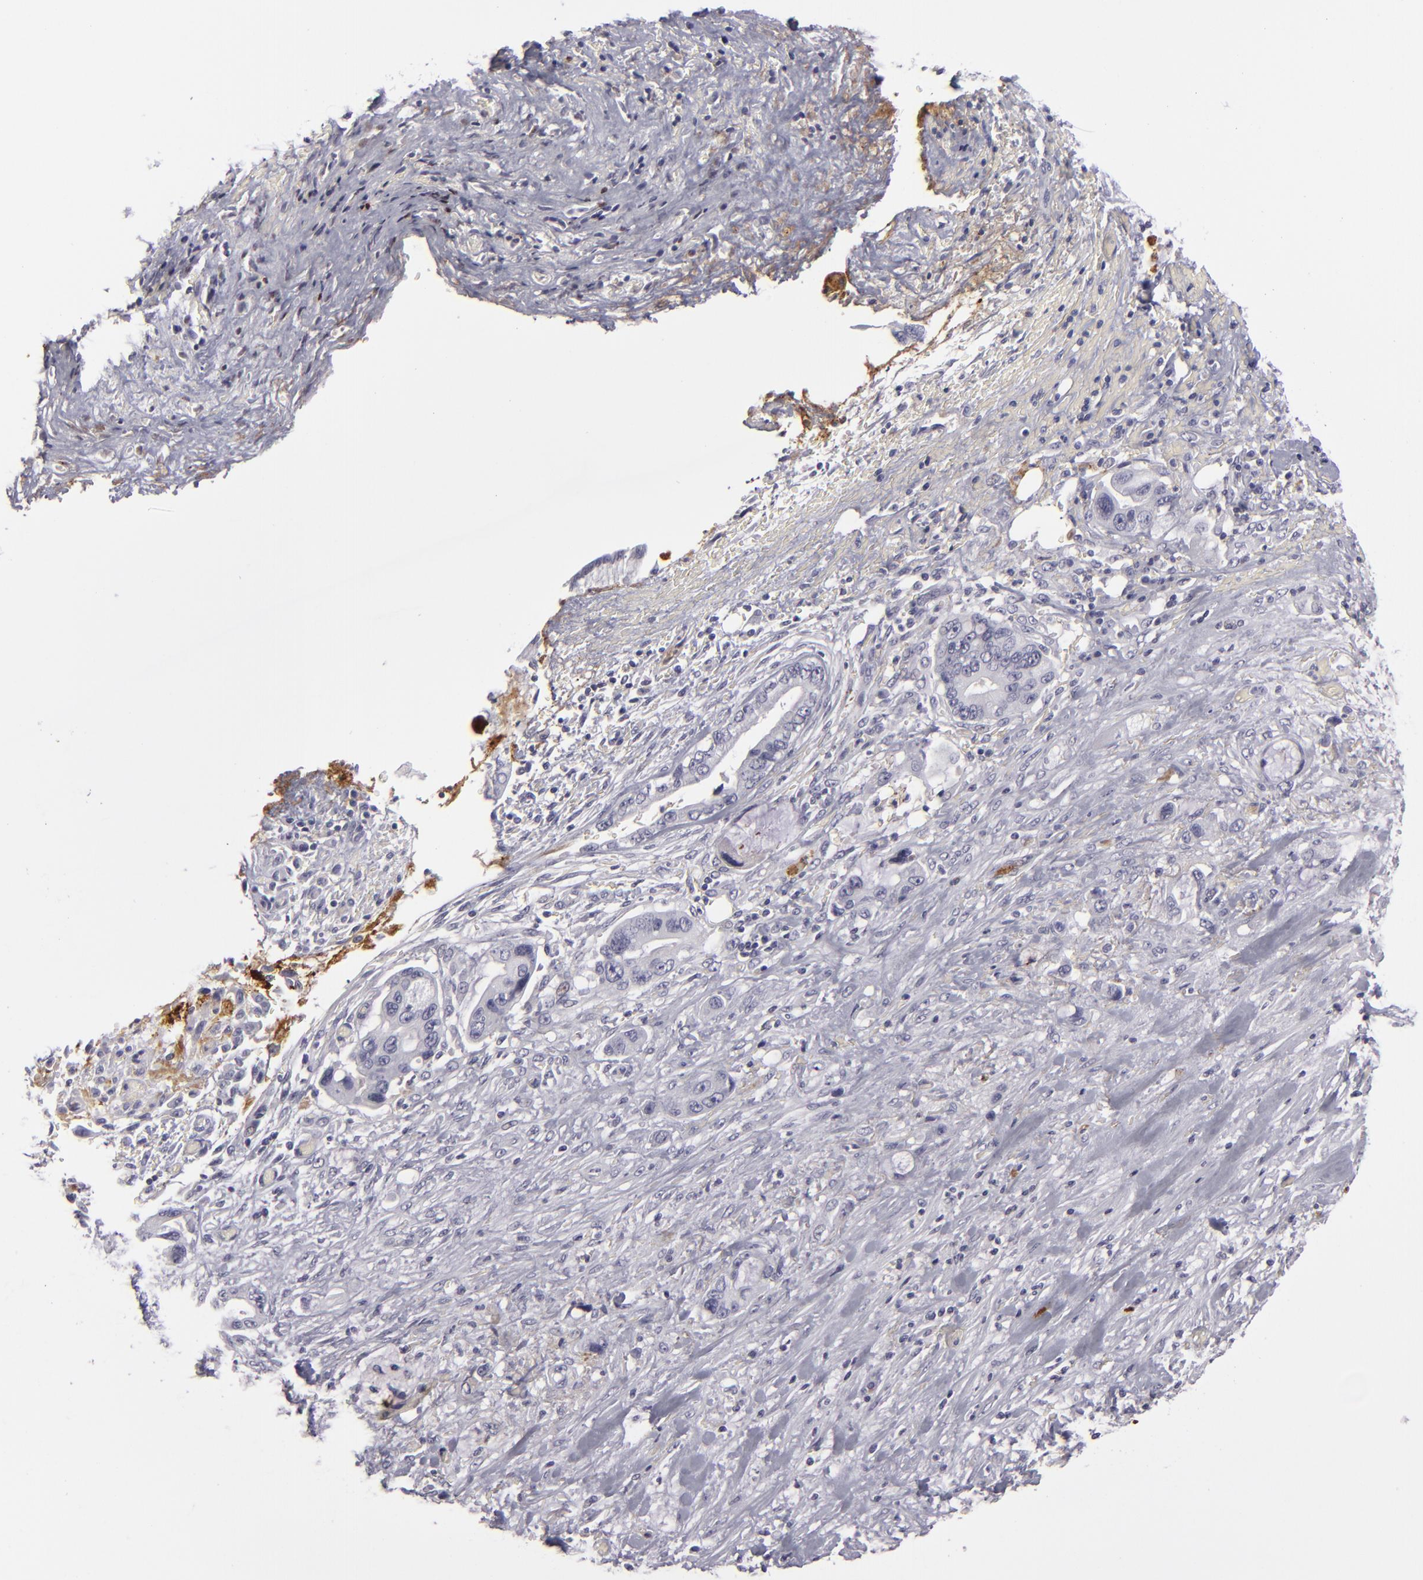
{"staining": {"intensity": "negative", "quantity": "none", "location": "none"}, "tissue": "pancreatic cancer", "cell_type": "Tumor cells", "image_type": "cancer", "snomed": [{"axis": "morphology", "description": "Adenocarcinoma, NOS"}, {"axis": "topography", "description": "Pancreas"}, {"axis": "topography", "description": "Stomach, upper"}], "caption": "Pancreatic cancer (adenocarcinoma) was stained to show a protein in brown. There is no significant positivity in tumor cells.", "gene": "C9", "patient": {"sex": "male", "age": 77}}